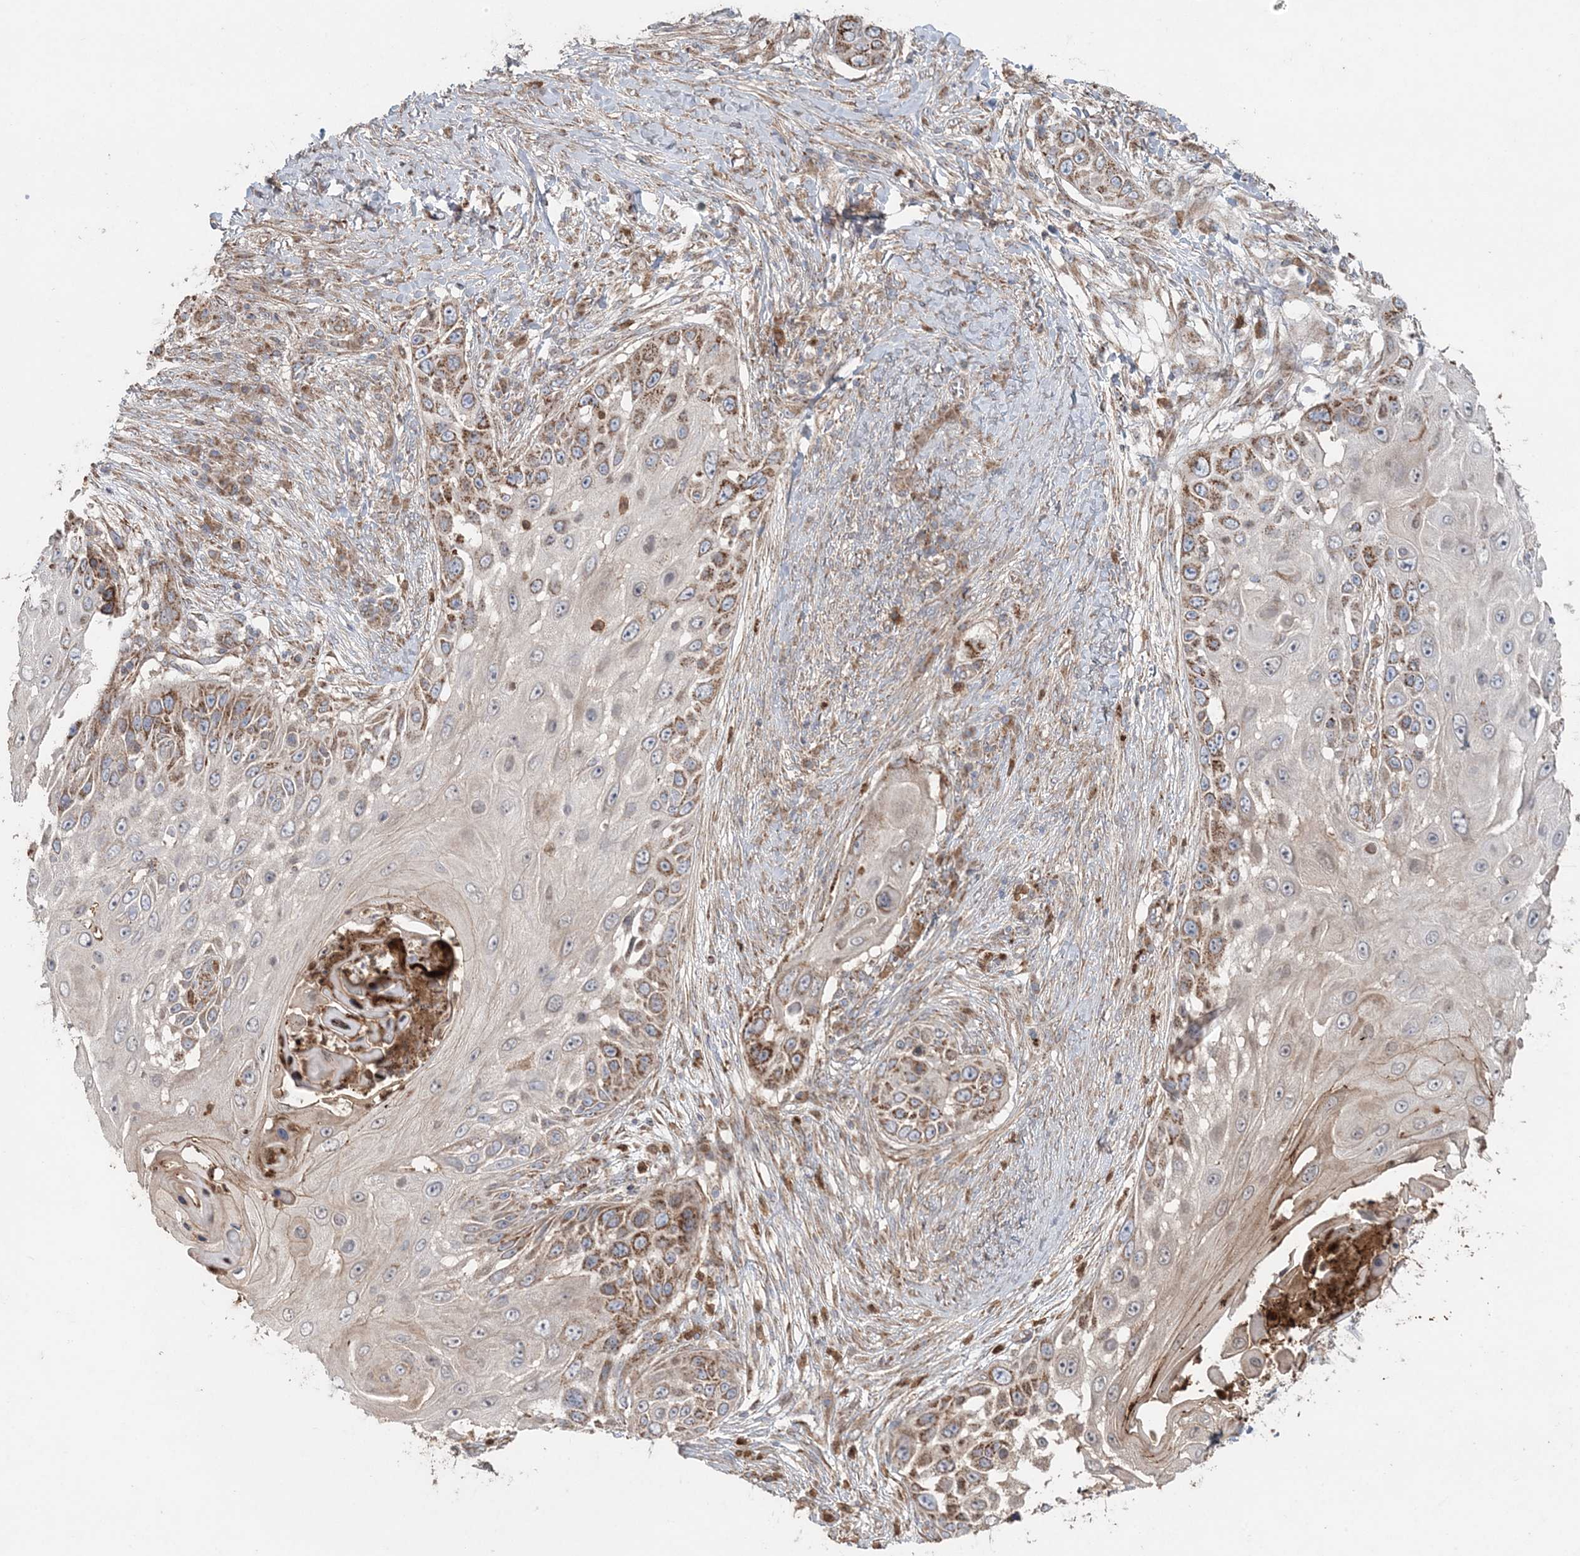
{"staining": {"intensity": "moderate", "quantity": "25%-75%", "location": "cytoplasmic/membranous"}, "tissue": "skin cancer", "cell_type": "Tumor cells", "image_type": "cancer", "snomed": [{"axis": "morphology", "description": "Squamous cell carcinoma, NOS"}, {"axis": "topography", "description": "Skin"}], "caption": "DAB immunohistochemical staining of human skin cancer exhibits moderate cytoplasmic/membranous protein expression in approximately 25%-75% of tumor cells. (DAB IHC with brightfield microscopy, high magnification).", "gene": "LRPPRC", "patient": {"sex": "female", "age": 44}}